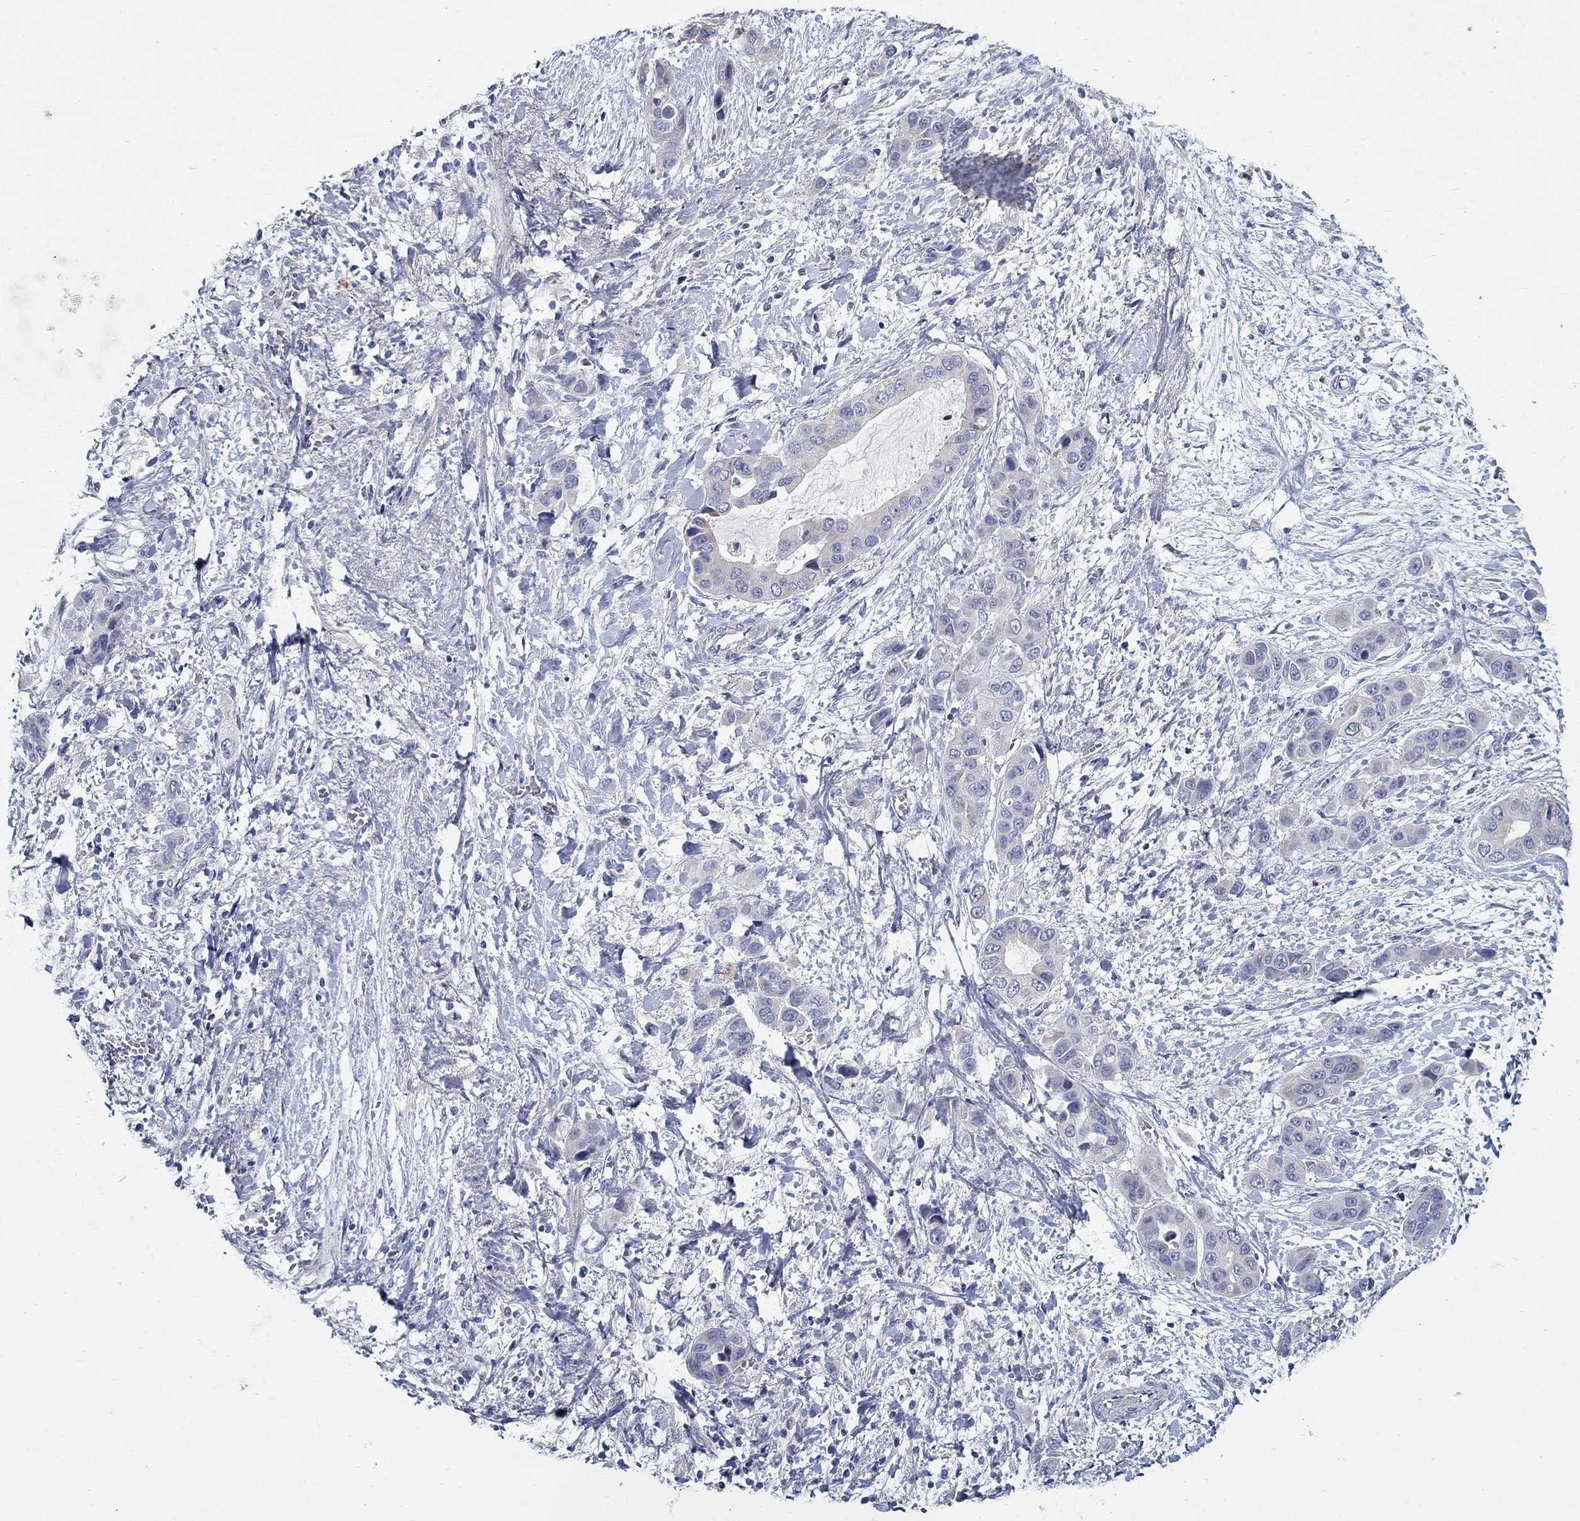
{"staining": {"intensity": "negative", "quantity": "none", "location": "none"}, "tissue": "liver cancer", "cell_type": "Tumor cells", "image_type": "cancer", "snomed": [{"axis": "morphology", "description": "Cholangiocarcinoma"}, {"axis": "topography", "description": "Liver"}], "caption": "Human liver cholangiocarcinoma stained for a protein using immunohistochemistry shows no staining in tumor cells.", "gene": "PROZ", "patient": {"sex": "female", "age": 52}}